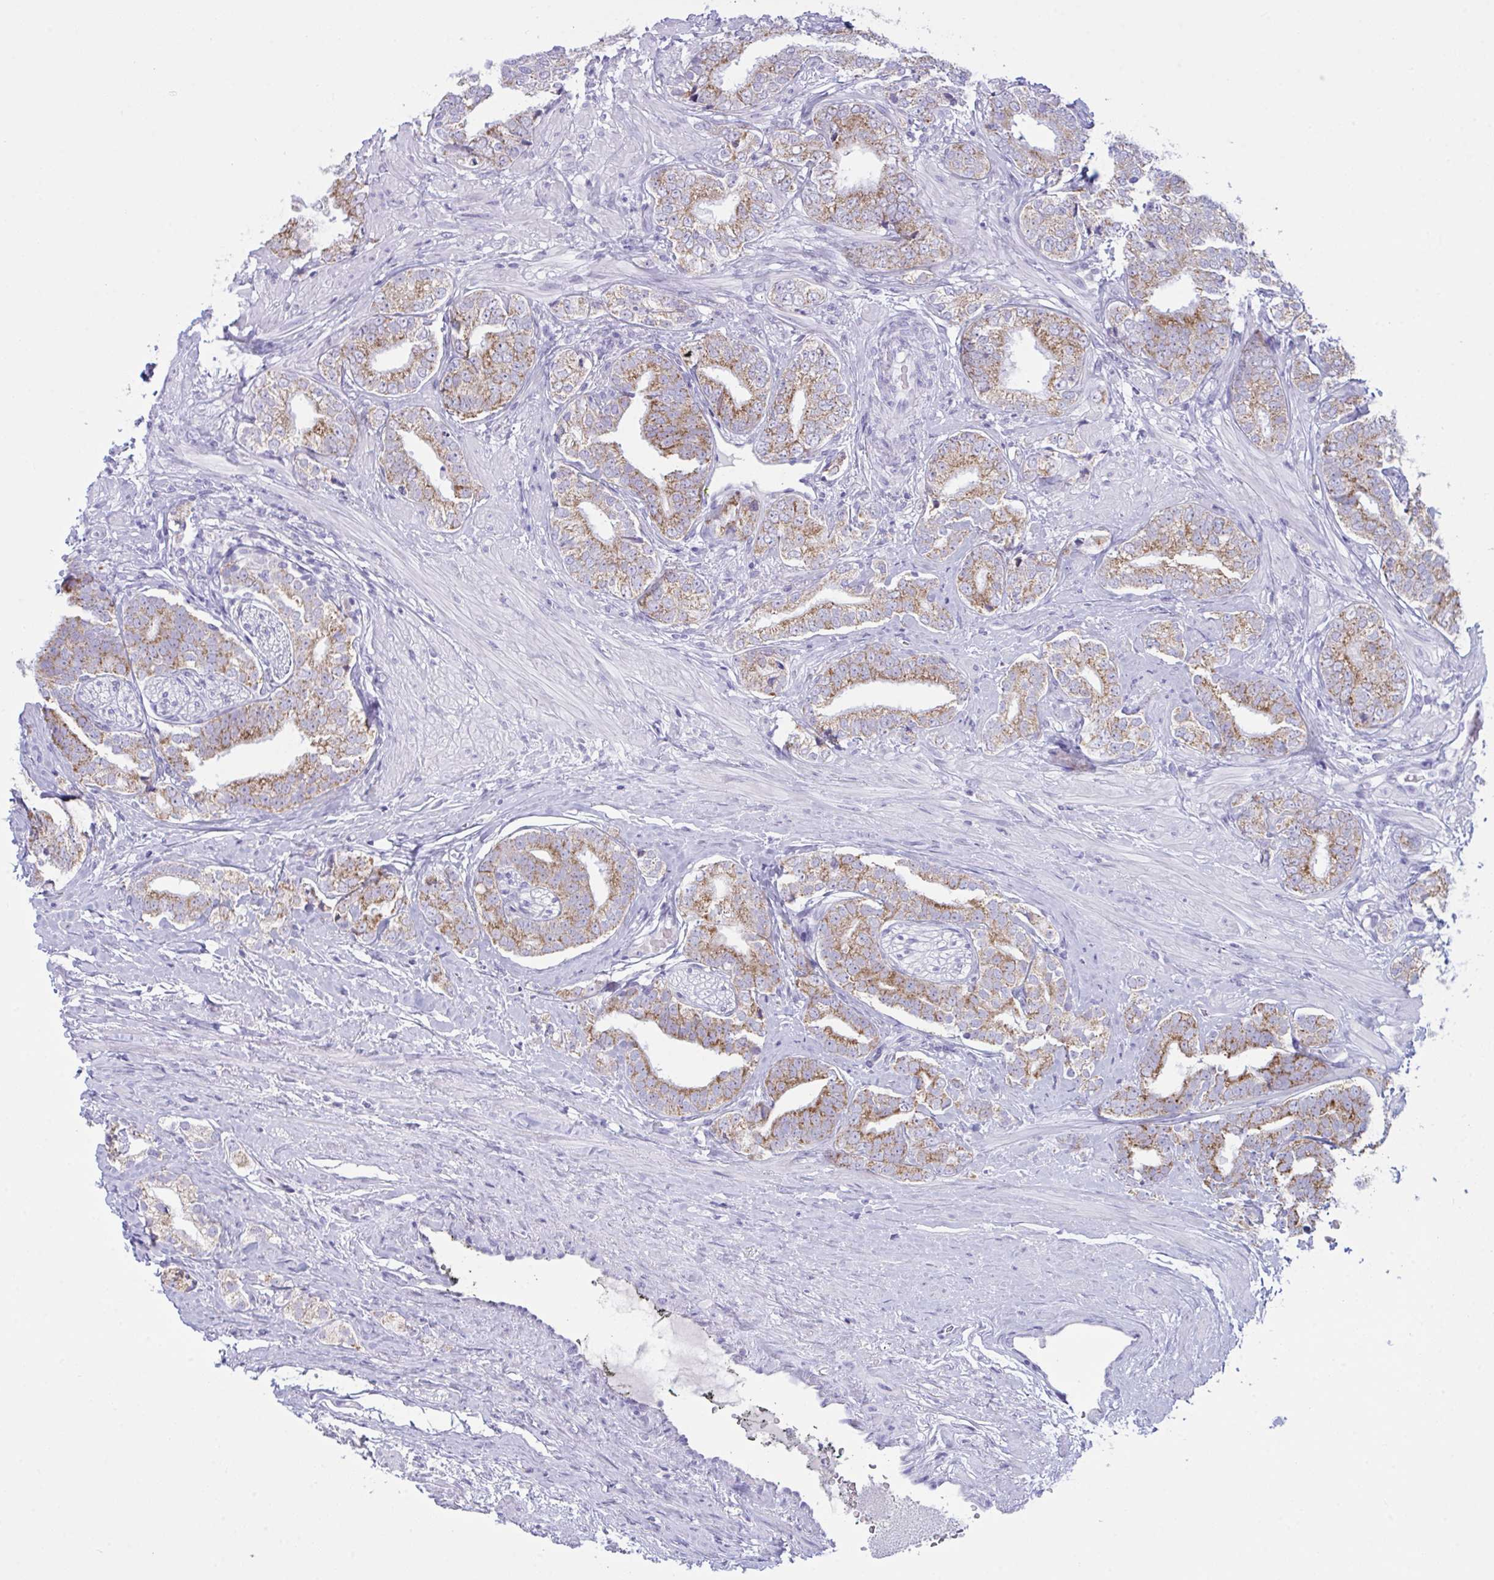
{"staining": {"intensity": "moderate", "quantity": "25%-75%", "location": "cytoplasmic/membranous"}, "tissue": "prostate cancer", "cell_type": "Tumor cells", "image_type": "cancer", "snomed": [{"axis": "morphology", "description": "Adenocarcinoma, High grade"}, {"axis": "topography", "description": "Prostate"}], "caption": "Immunohistochemistry staining of prostate cancer (adenocarcinoma (high-grade)), which demonstrates medium levels of moderate cytoplasmic/membranous staining in about 25%-75% of tumor cells indicating moderate cytoplasmic/membranous protein expression. The staining was performed using DAB (brown) for protein detection and nuclei were counterstained in hematoxylin (blue).", "gene": "BBS1", "patient": {"sex": "male", "age": 72}}